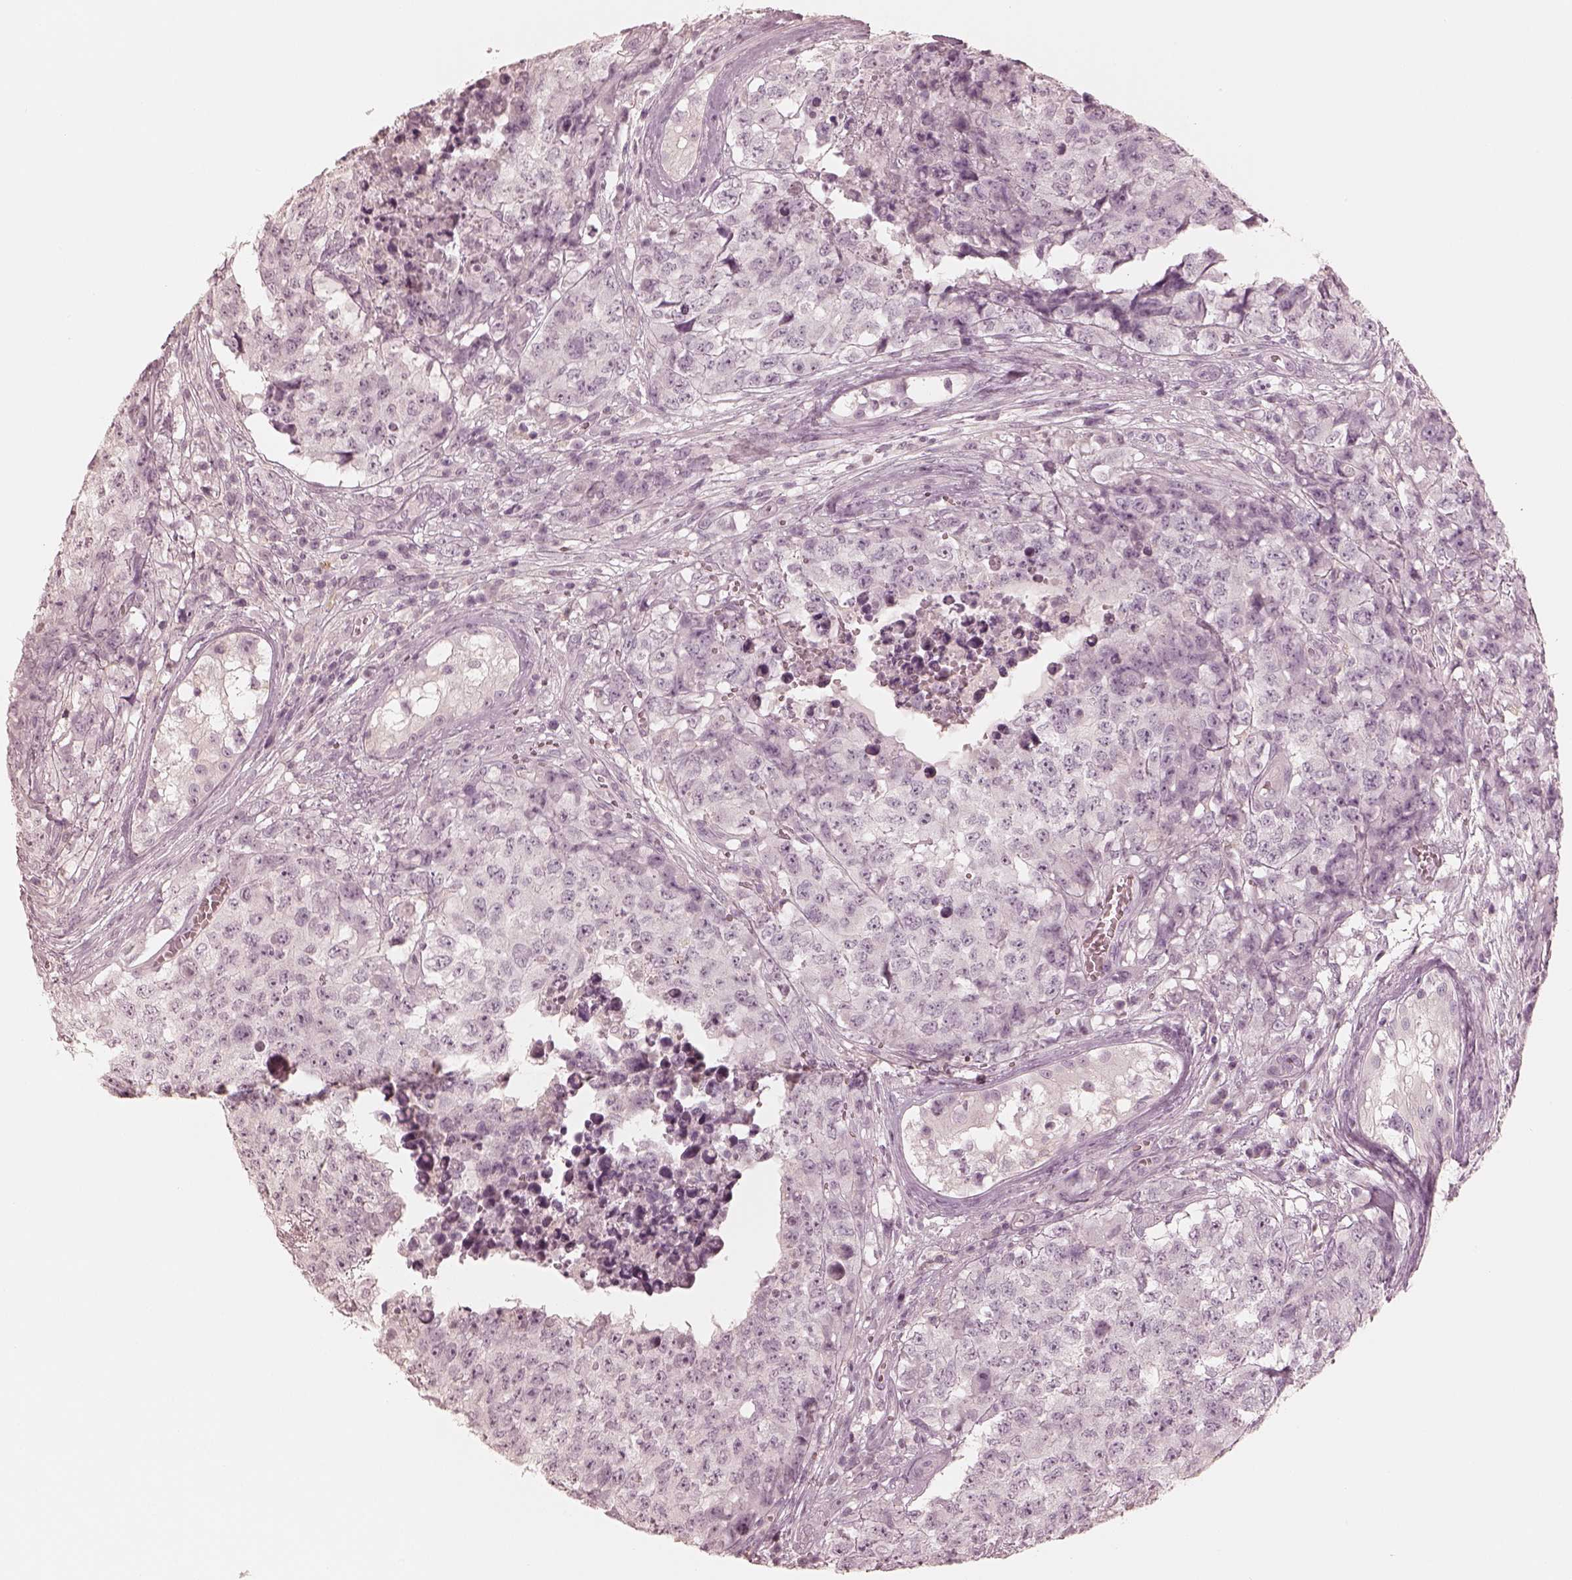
{"staining": {"intensity": "negative", "quantity": "none", "location": "none"}, "tissue": "testis cancer", "cell_type": "Tumor cells", "image_type": "cancer", "snomed": [{"axis": "morphology", "description": "Carcinoma, Embryonal, NOS"}, {"axis": "topography", "description": "Testis"}], "caption": "Testis cancer stained for a protein using immunohistochemistry (IHC) demonstrates no positivity tumor cells.", "gene": "CALR3", "patient": {"sex": "male", "age": 23}}